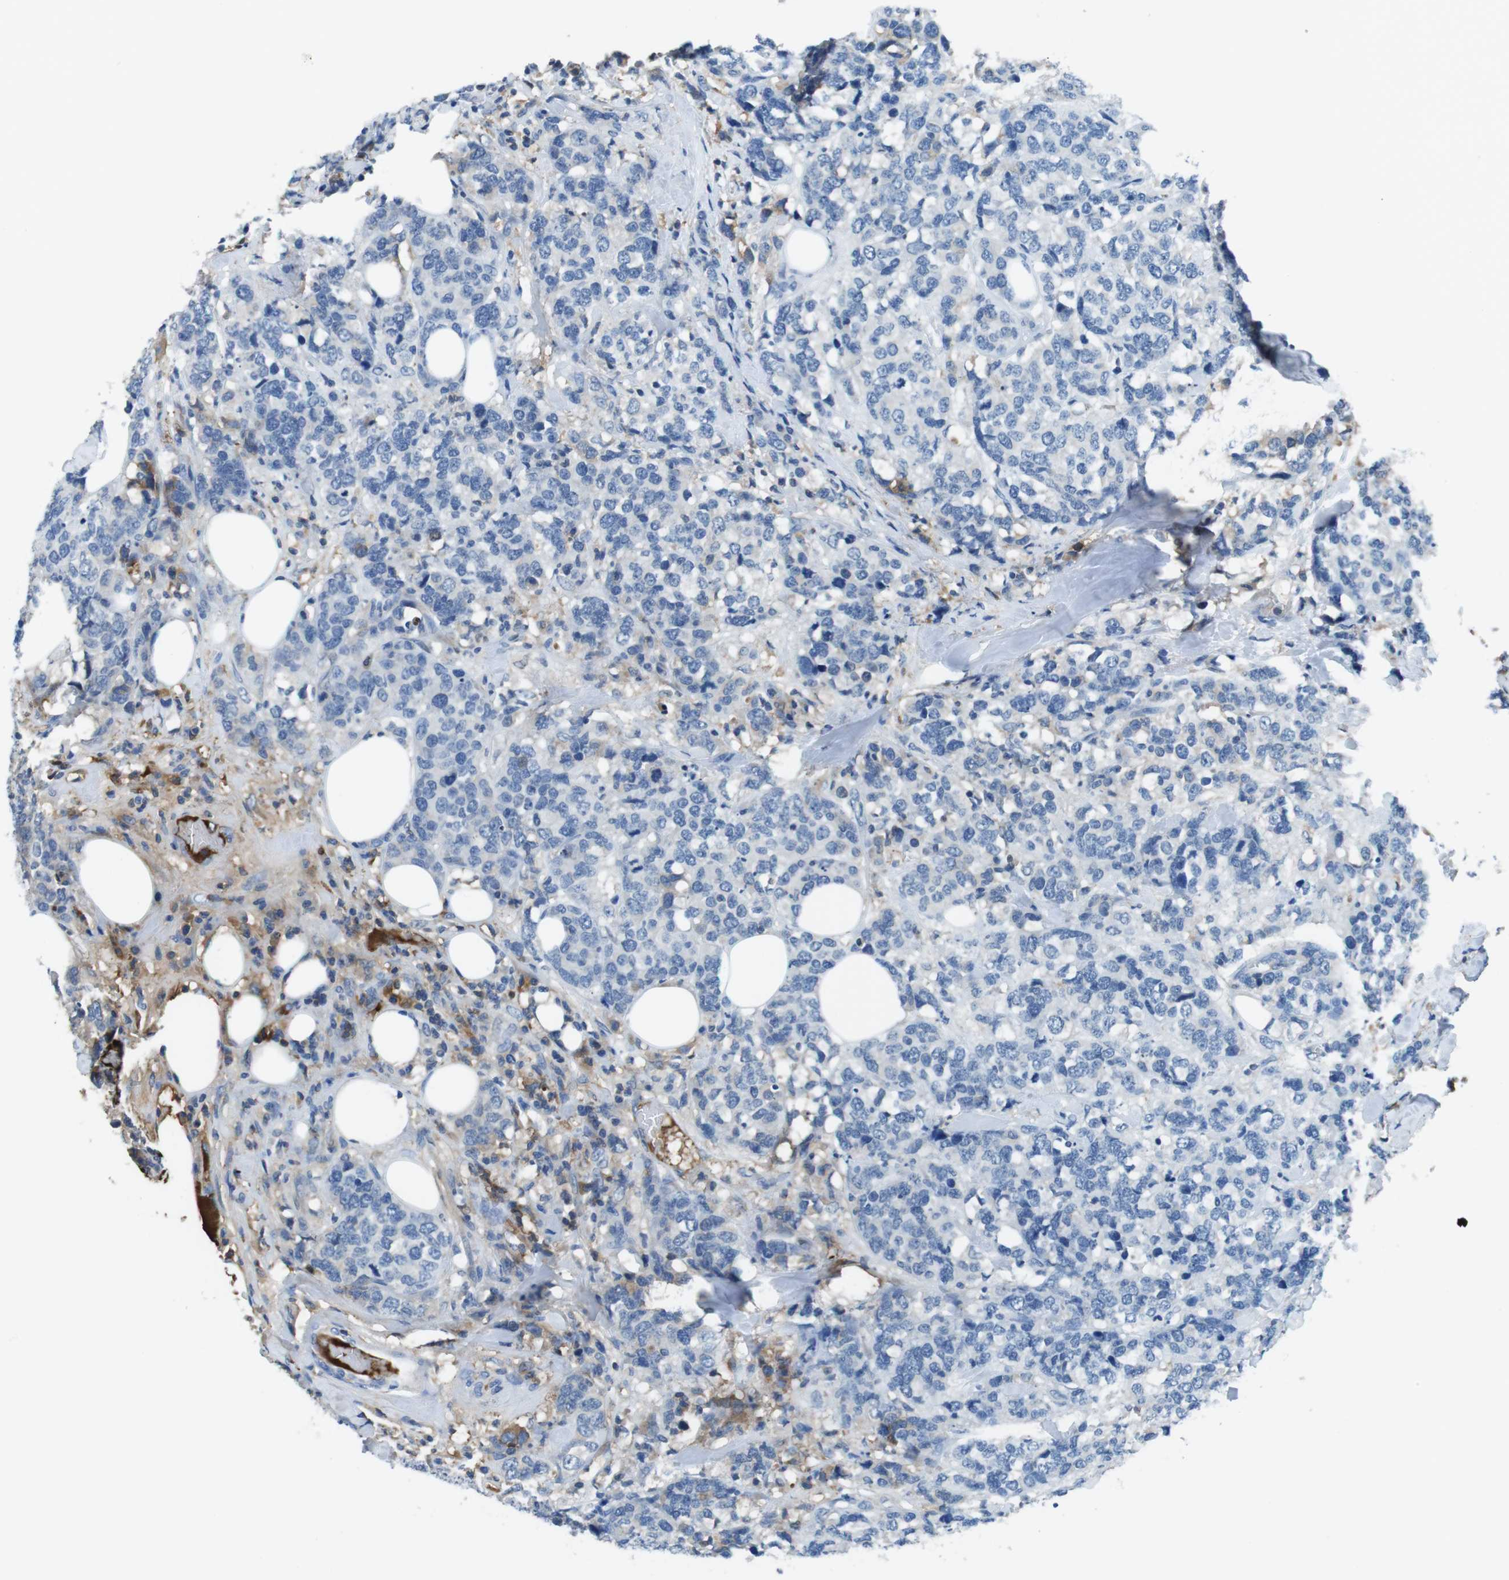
{"staining": {"intensity": "negative", "quantity": "none", "location": "none"}, "tissue": "breast cancer", "cell_type": "Tumor cells", "image_type": "cancer", "snomed": [{"axis": "morphology", "description": "Lobular carcinoma"}, {"axis": "topography", "description": "Breast"}], "caption": "Breast cancer was stained to show a protein in brown. There is no significant staining in tumor cells.", "gene": "TMPRSS15", "patient": {"sex": "female", "age": 59}}